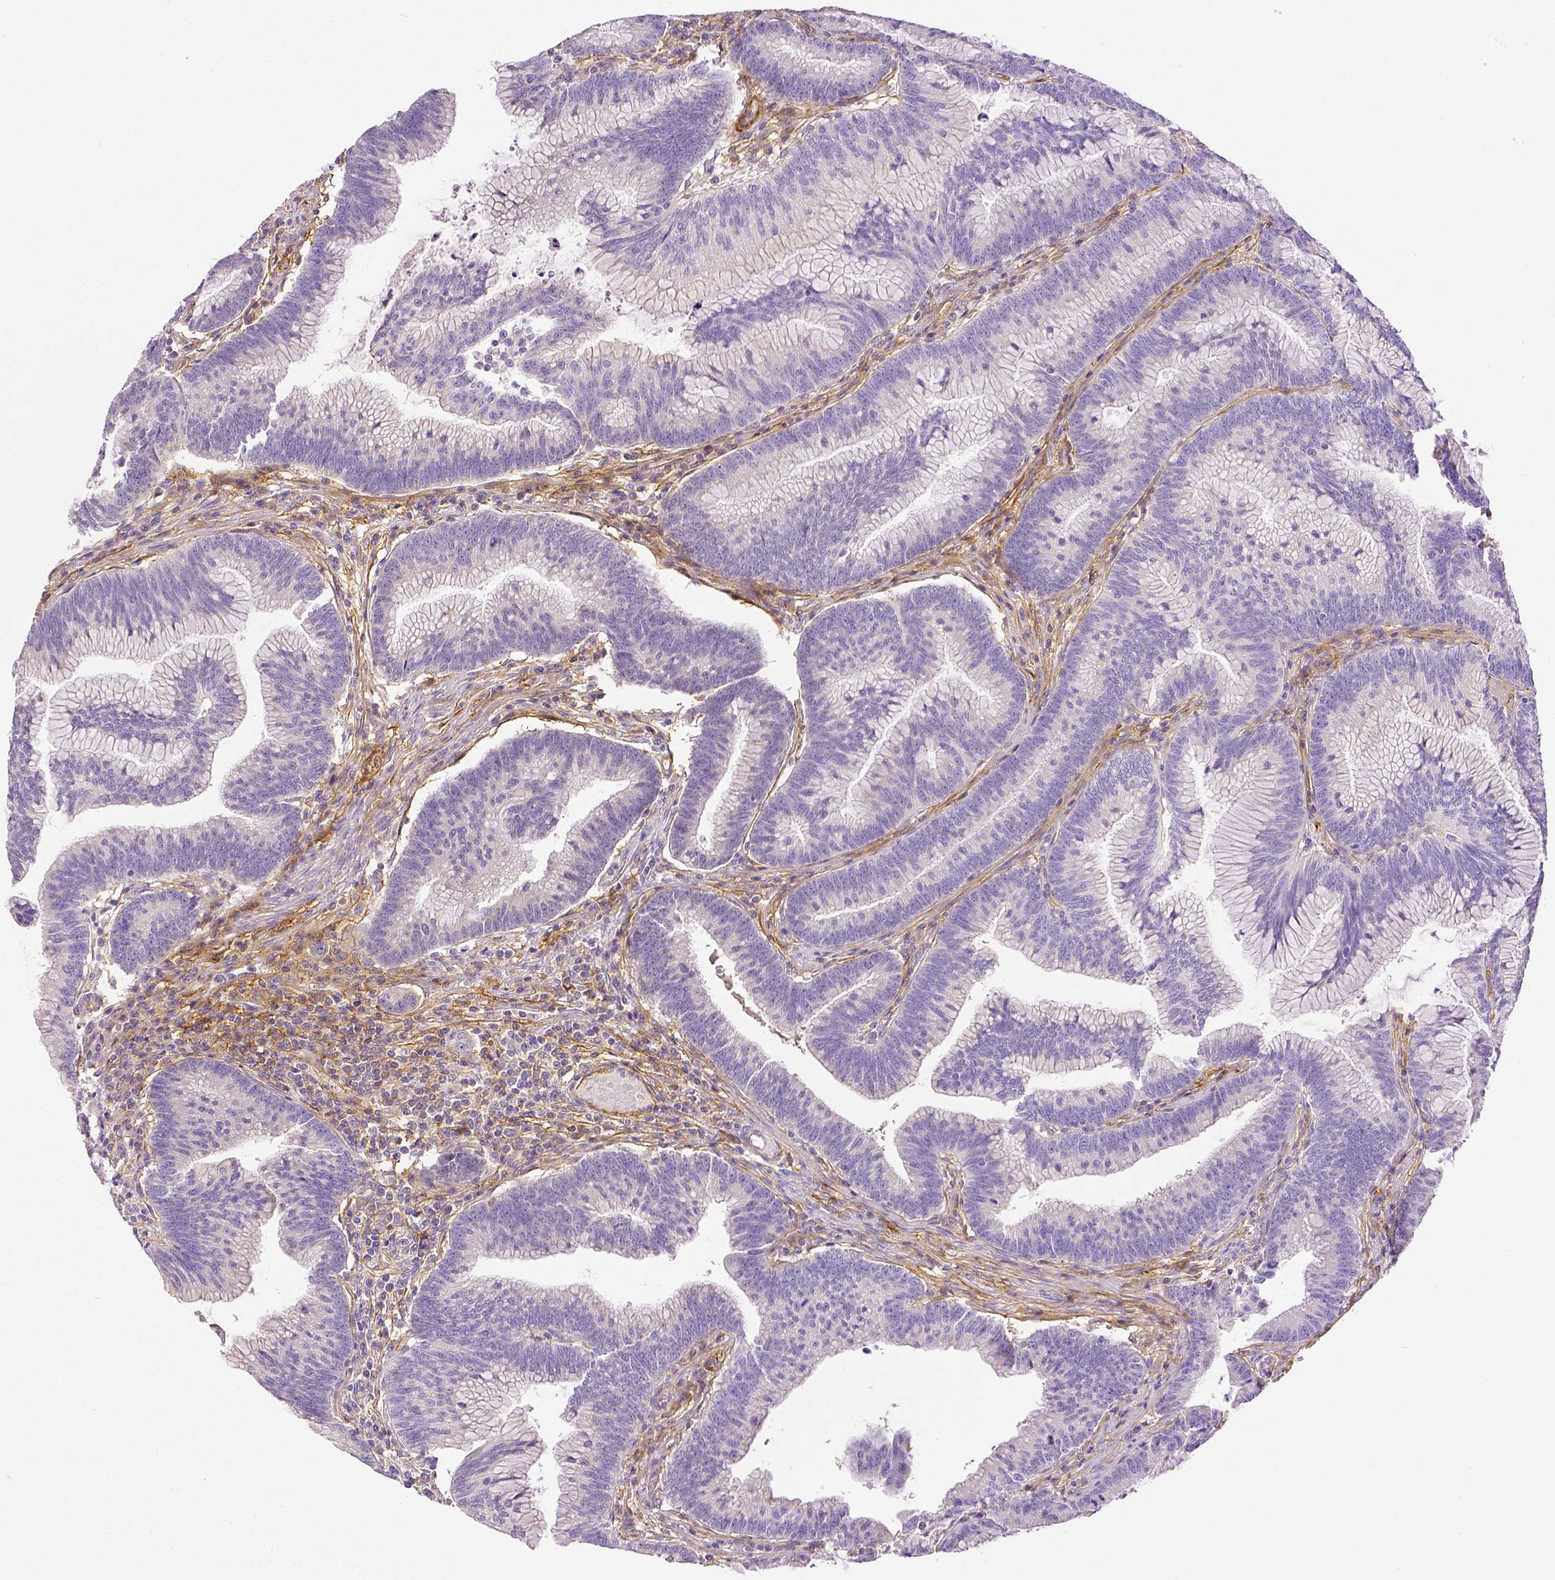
{"staining": {"intensity": "negative", "quantity": "none", "location": "none"}, "tissue": "colorectal cancer", "cell_type": "Tumor cells", "image_type": "cancer", "snomed": [{"axis": "morphology", "description": "Adenocarcinoma, NOS"}, {"axis": "topography", "description": "Colon"}], "caption": "An IHC photomicrograph of colorectal adenocarcinoma is shown. There is no staining in tumor cells of colorectal adenocarcinoma. The staining was performed using DAB (3,3'-diaminobenzidine) to visualize the protein expression in brown, while the nuclei were stained in blue with hematoxylin (Magnification: 20x).", "gene": "THY1", "patient": {"sex": "female", "age": 78}}